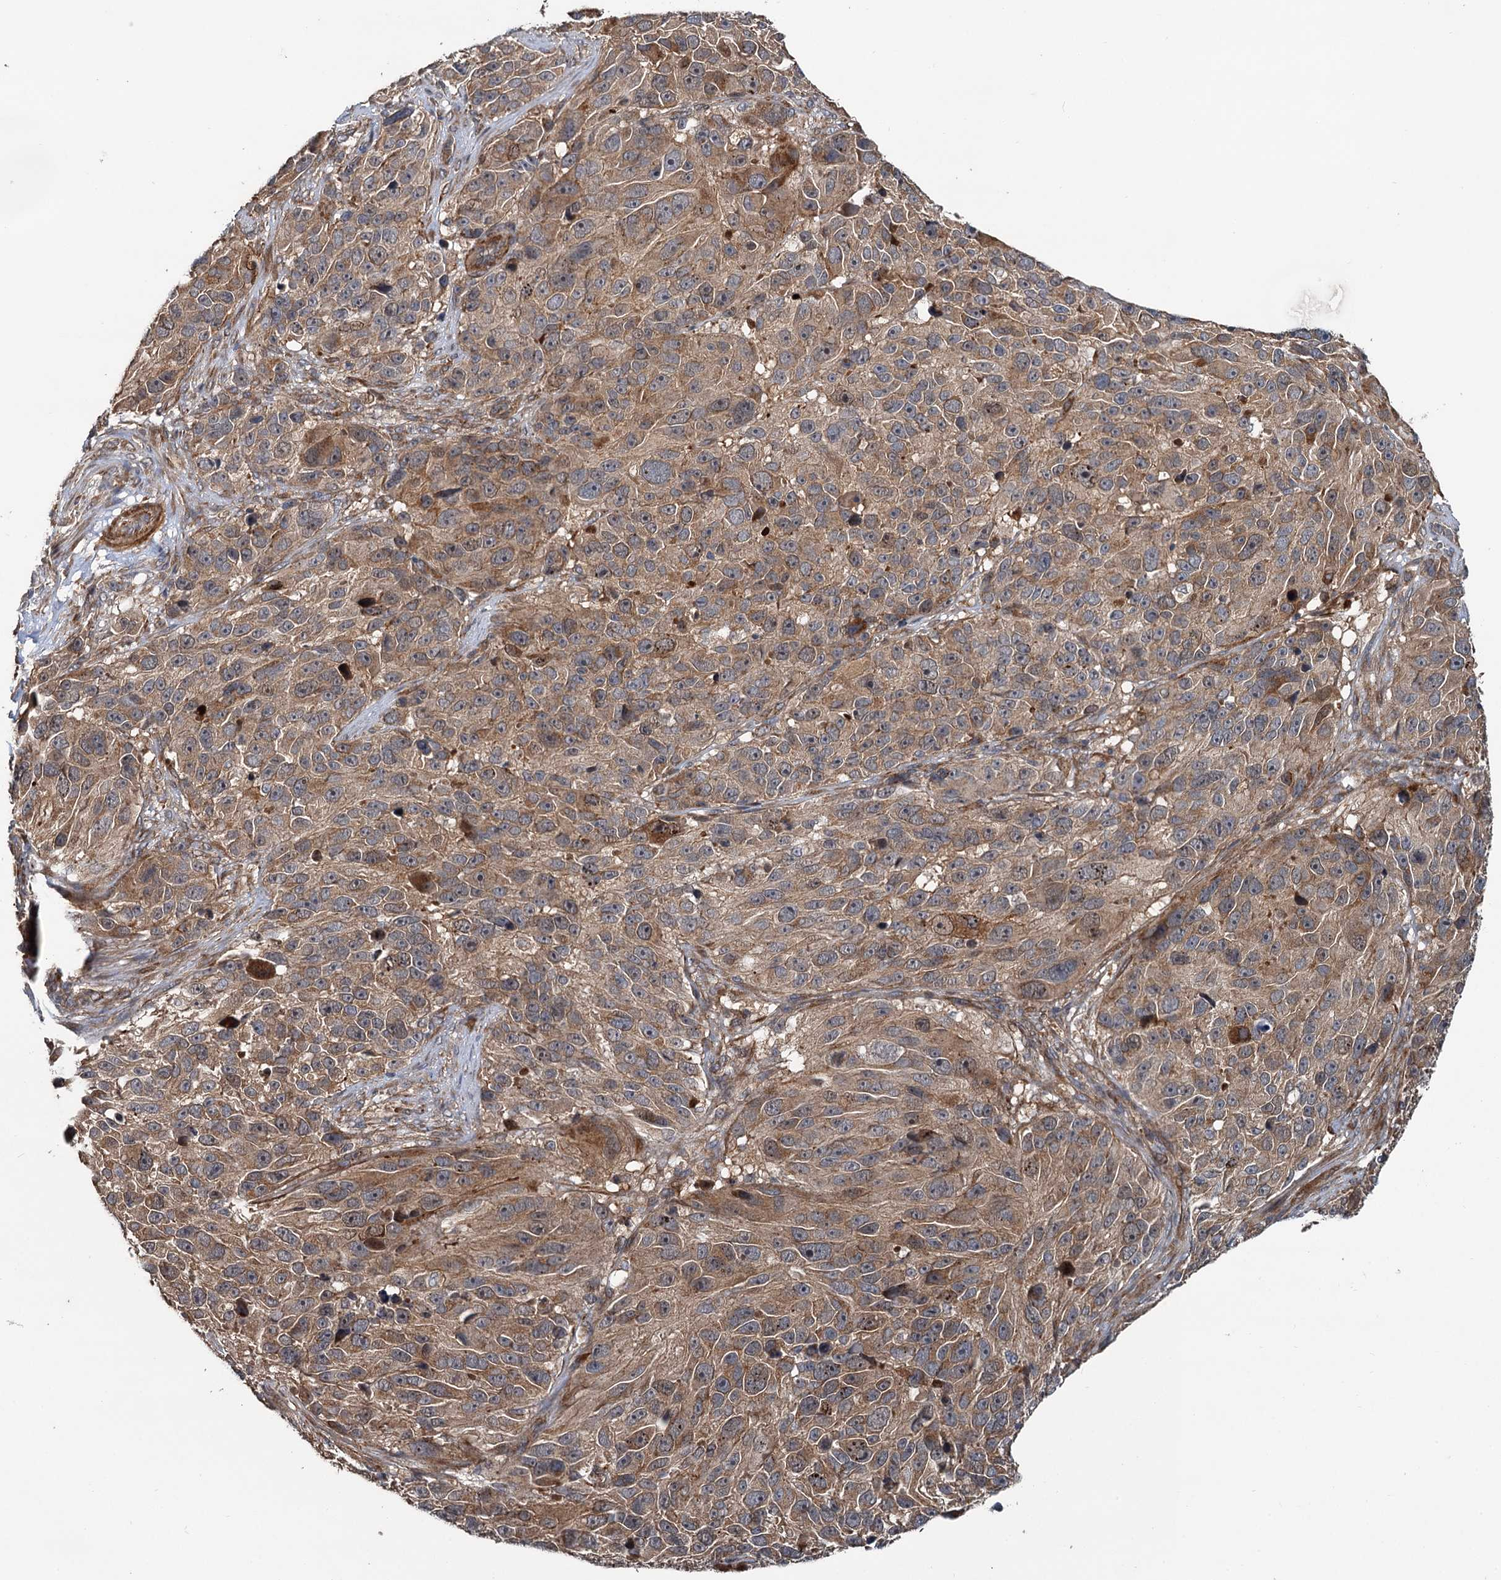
{"staining": {"intensity": "moderate", "quantity": ">75%", "location": "cytoplasmic/membranous"}, "tissue": "melanoma", "cell_type": "Tumor cells", "image_type": "cancer", "snomed": [{"axis": "morphology", "description": "Malignant melanoma, NOS"}, {"axis": "topography", "description": "Skin"}], "caption": "Protein analysis of melanoma tissue exhibits moderate cytoplasmic/membranous positivity in approximately >75% of tumor cells.", "gene": "LRRK2", "patient": {"sex": "male", "age": 84}}